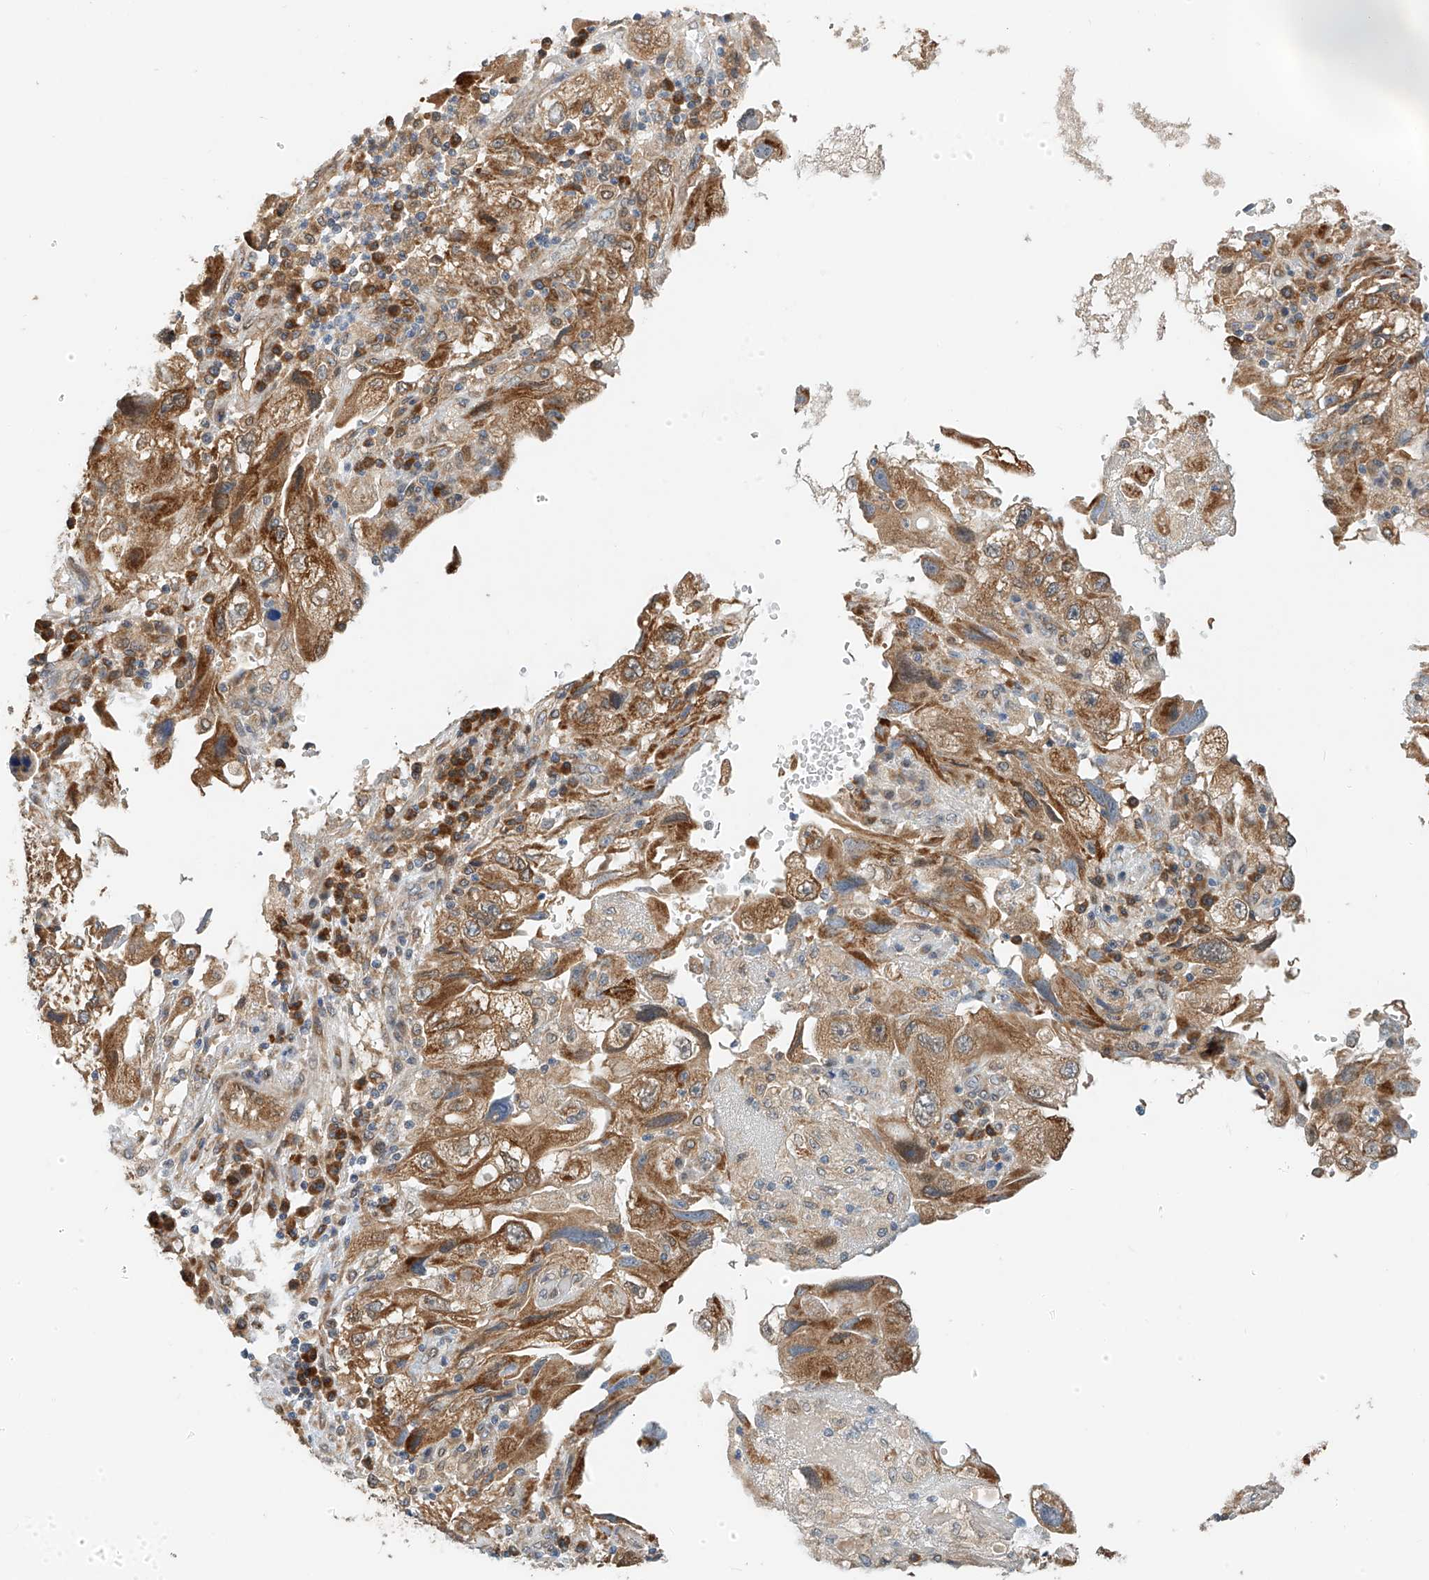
{"staining": {"intensity": "moderate", "quantity": ">75%", "location": "cytoplasmic/membranous"}, "tissue": "endometrial cancer", "cell_type": "Tumor cells", "image_type": "cancer", "snomed": [{"axis": "morphology", "description": "Adenocarcinoma, NOS"}, {"axis": "topography", "description": "Endometrium"}], "caption": "Immunohistochemistry (IHC) (DAB) staining of endometrial adenocarcinoma exhibits moderate cytoplasmic/membranous protein positivity in about >75% of tumor cells.", "gene": "PPA2", "patient": {"sex": "female", "age": 49}}